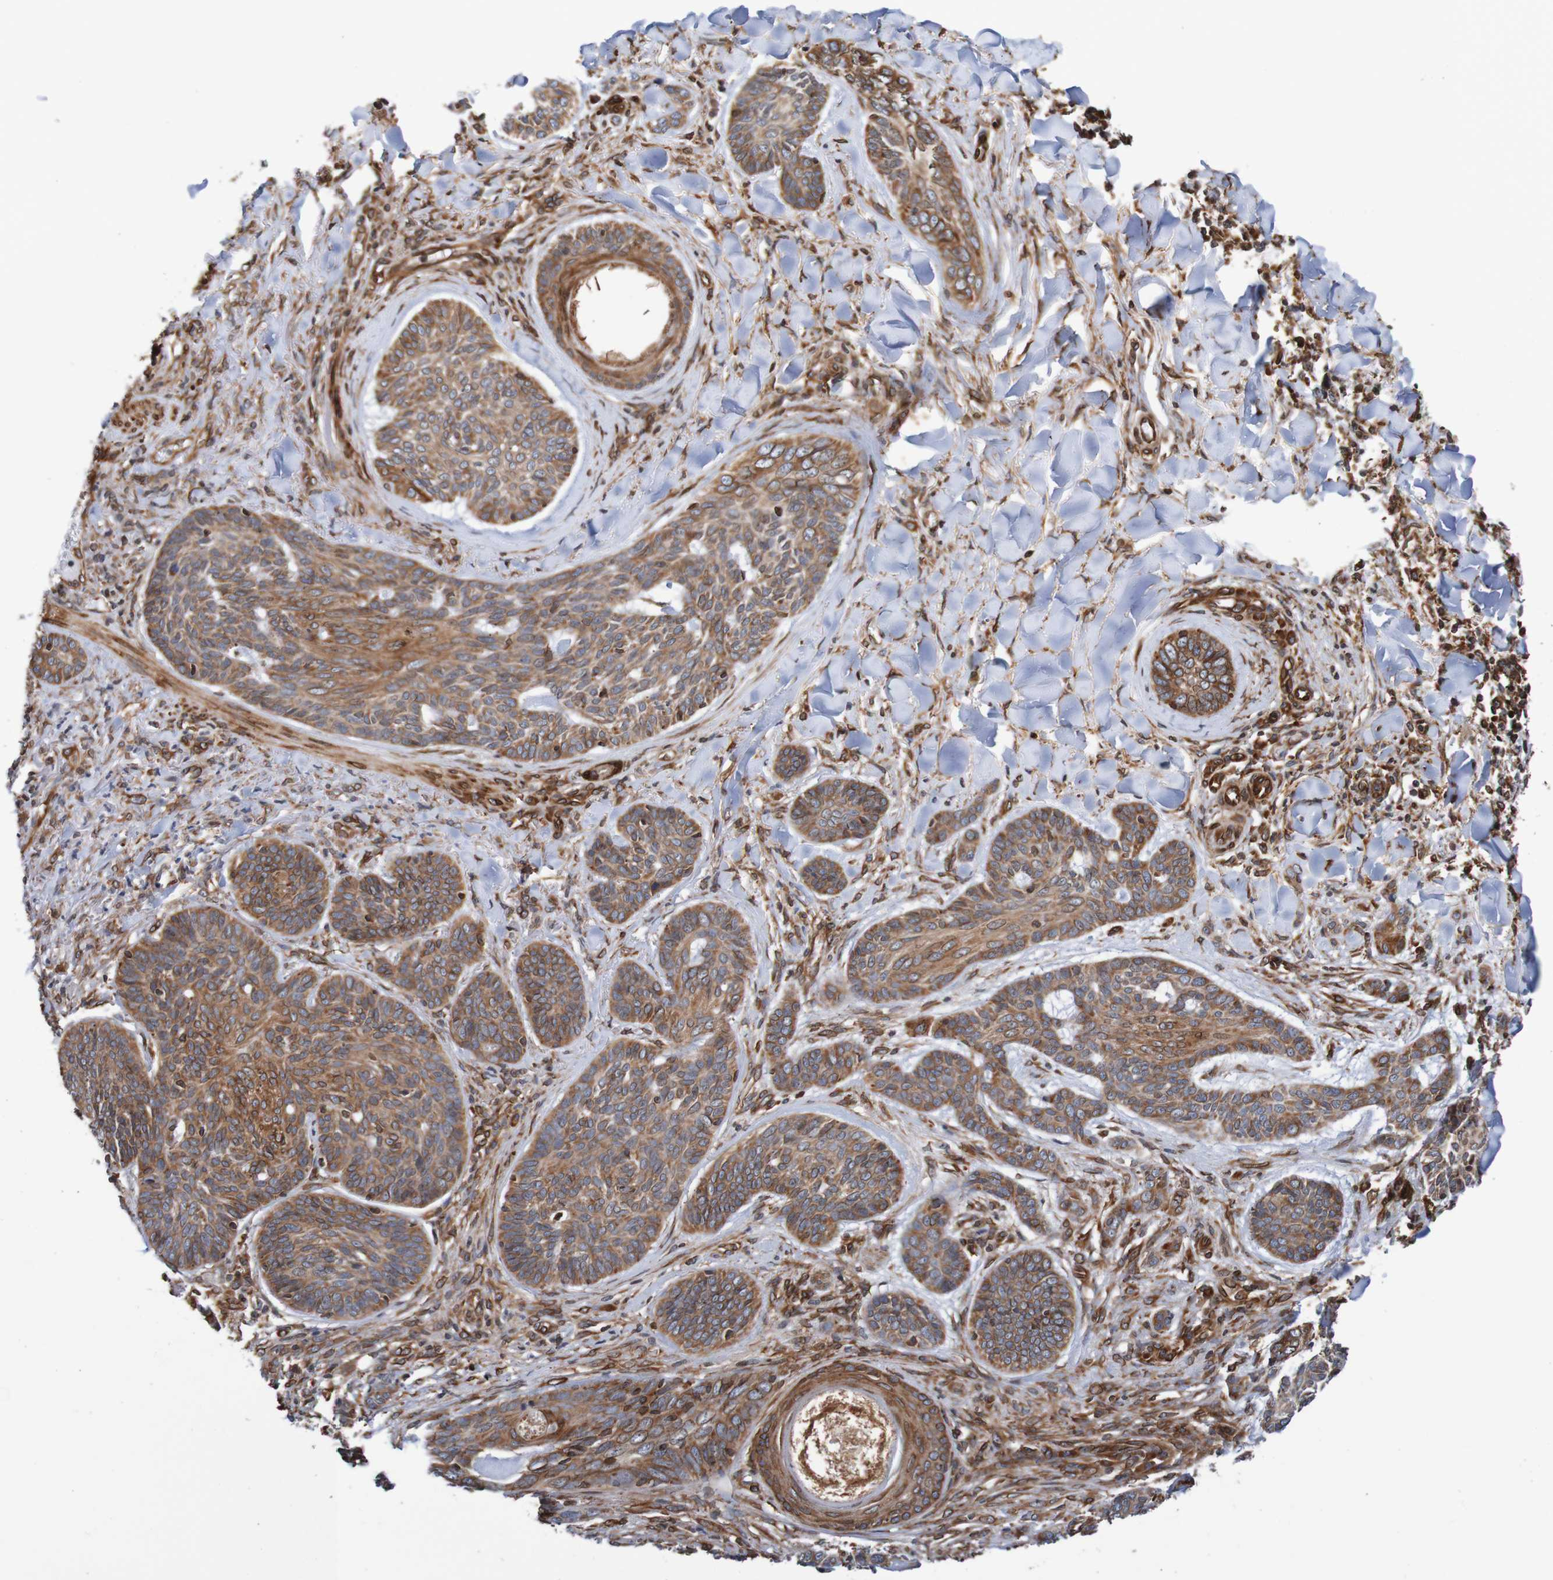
{"staining": {"intensity": "moderate", "quantity": ">75%", "location": "cytoplasmic/membranous"}, "tissue": "skin cancer", "cell_type": "Tumor cells", "image_type": "cancer", "snomed": [{"axis": "morphology", "description": "Basal cell carcinoma"}, {"axis": "topography", "description": "Skin"}], "caption": "This photomicrograph demonstrates immunohistochemistry (IHC) staining of basal cell carcinoma (skin), with medium moderate cytoplasmic/membranous positivity in approximately >75% of tumor cells.", "gene": "TMEM109", "patient": {"sex": "male", "age": 43}}